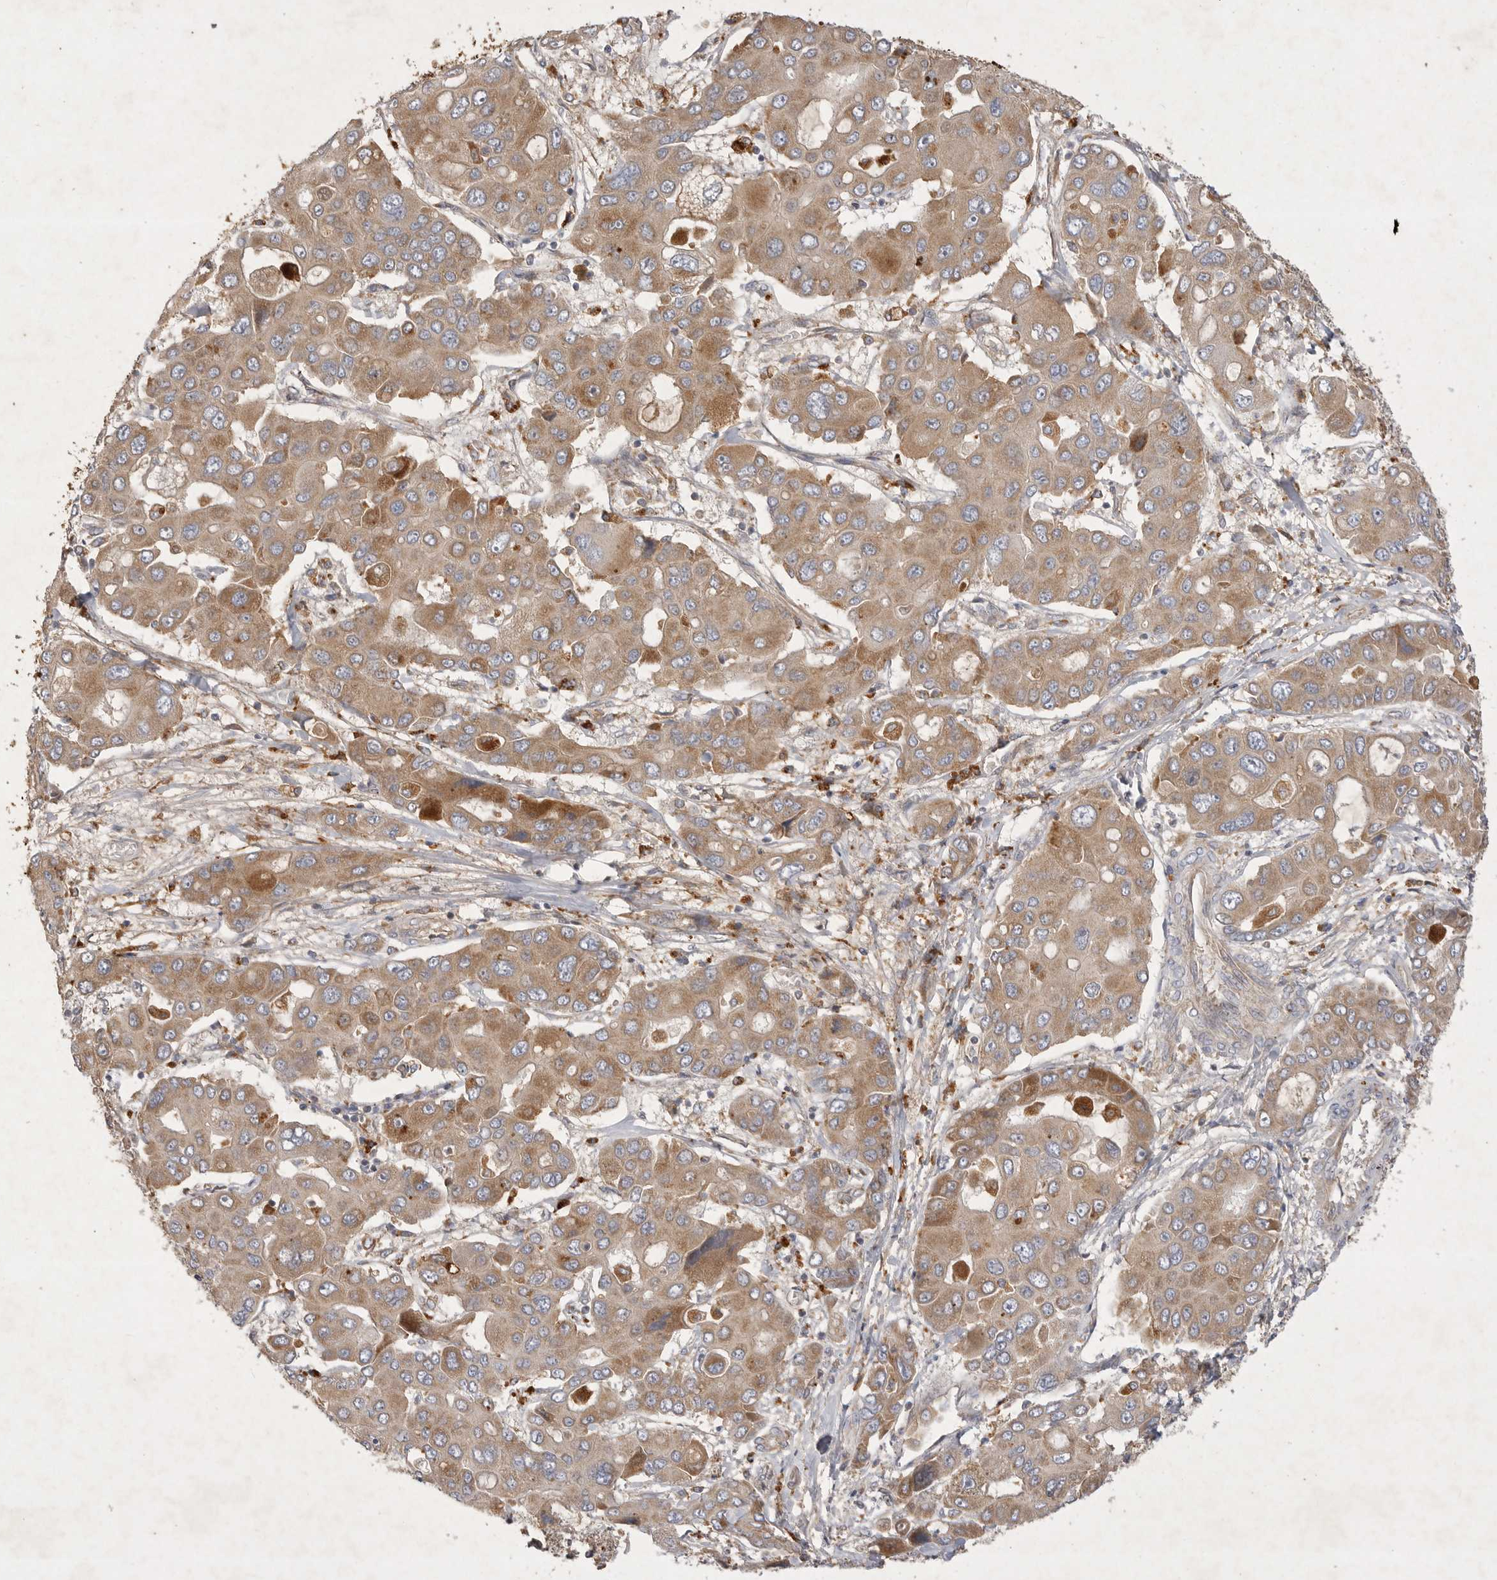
{"staining": {"intensity": "moderate", "quantity": ">75%", "location": "cytoplasmic/membranous"}, "tissue": "liver cancer", "cell_type": "Tumor cells", "image_type": "cancer", "snomed": [{"axis": "morphology", "description": "Cholangiocarcinoma"}, {"axis": "topography", "description": "Liver"}], "caption": "Protein staining of liver cancer (cholangiocarcinoma) tissue demonstrates moderate cytoplasmic/membranous staining in approximately >75% of tumor cells.", "gene": "MRPL41", "patient": {"sex": "male", "age": 67}}